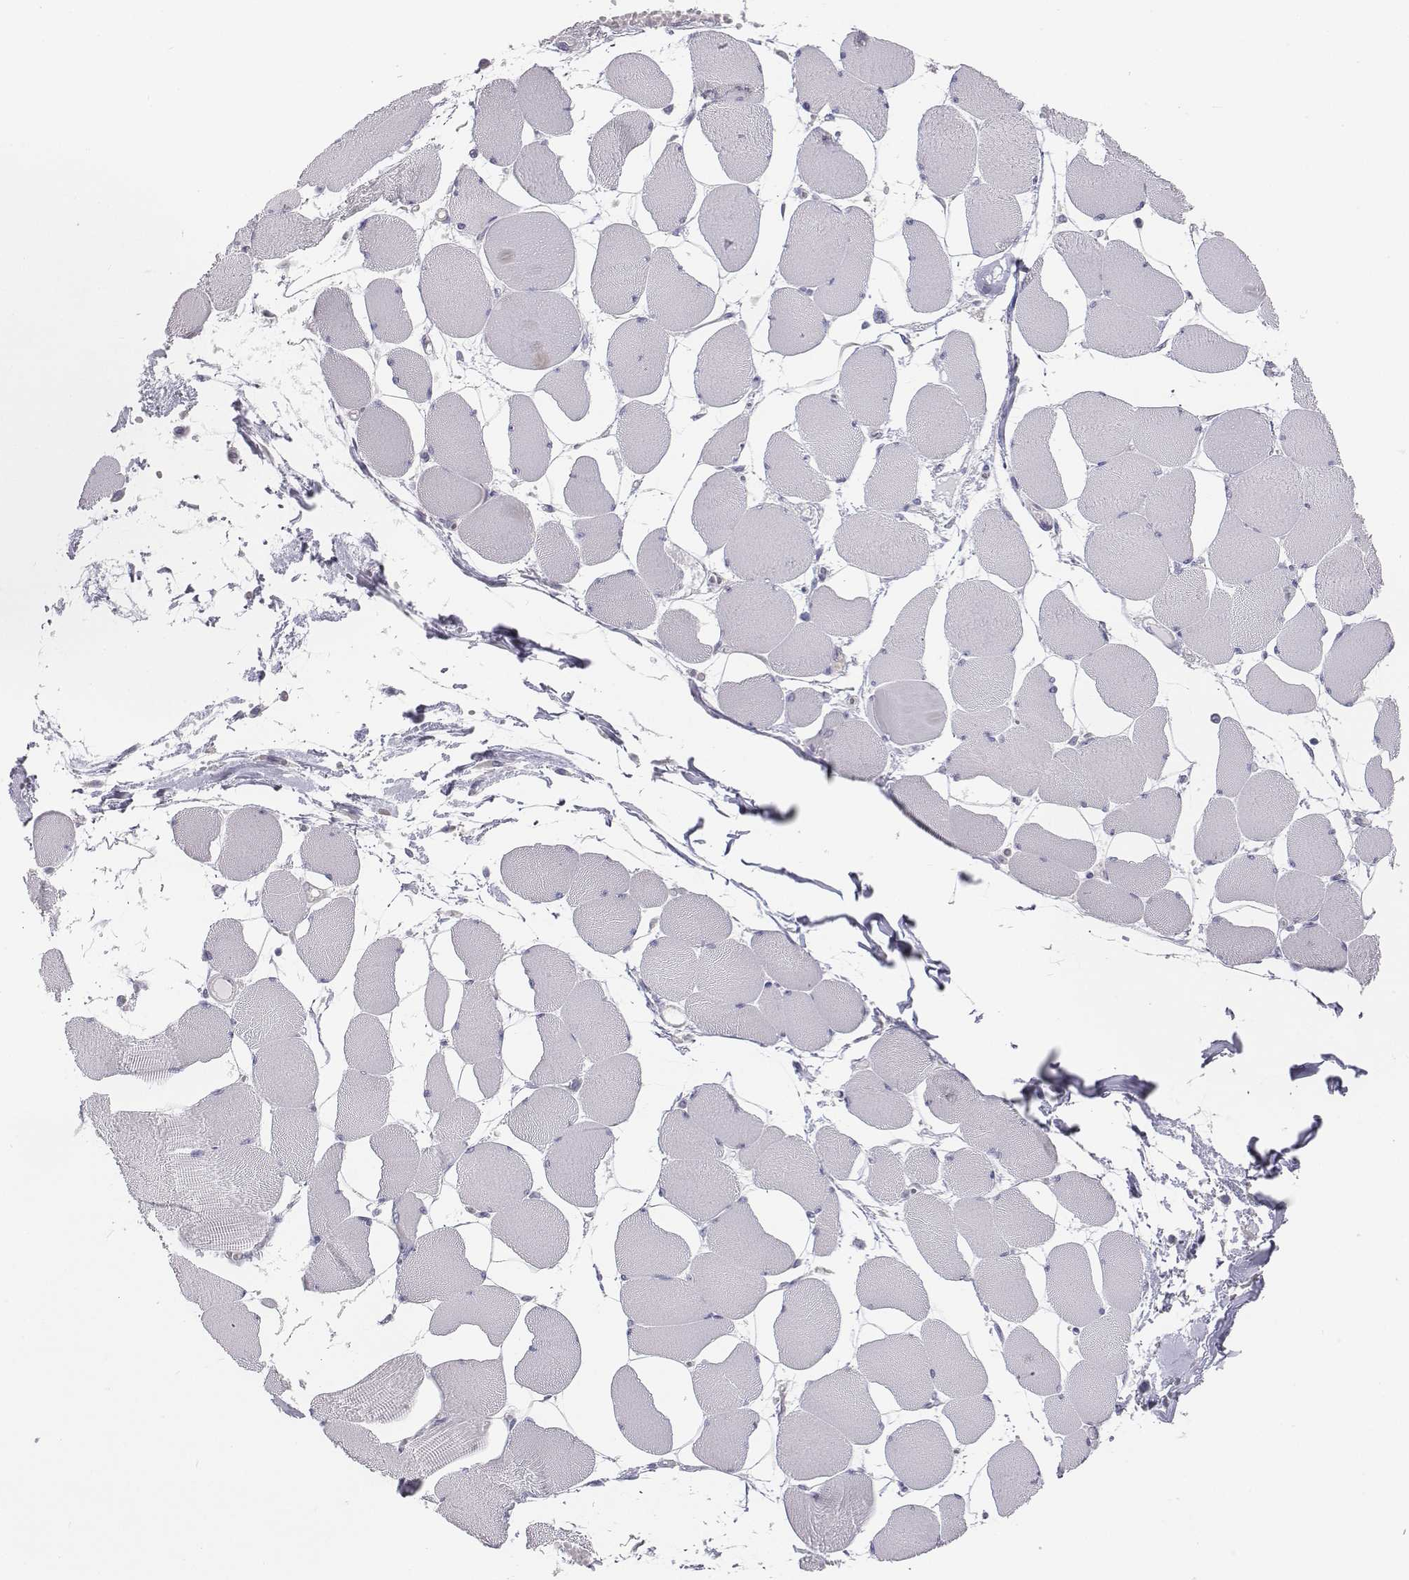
{"staining": {"intensity": "negative", "quantity": "none", "location": "none"}, "tissue": "skeletal muscle", "cell_type": "Myocytes", "image_type": "normal", "snomed": [{"axis": "morphology", "description": "Normal tissue, NOS"}, {"axis": "topography", "description": "Skeletal muscle"}], "caption": "Protein analysis of normal skeletal muscle shows no significant positivity in myocytes. The staining was performed using DAB to visualize the protein expression in brown, while the nuclei were stained in blue with hematoxylin (Magnification: 20x).", "gene": "CHST14", "patient": {"sex": "female", "age": 75}}